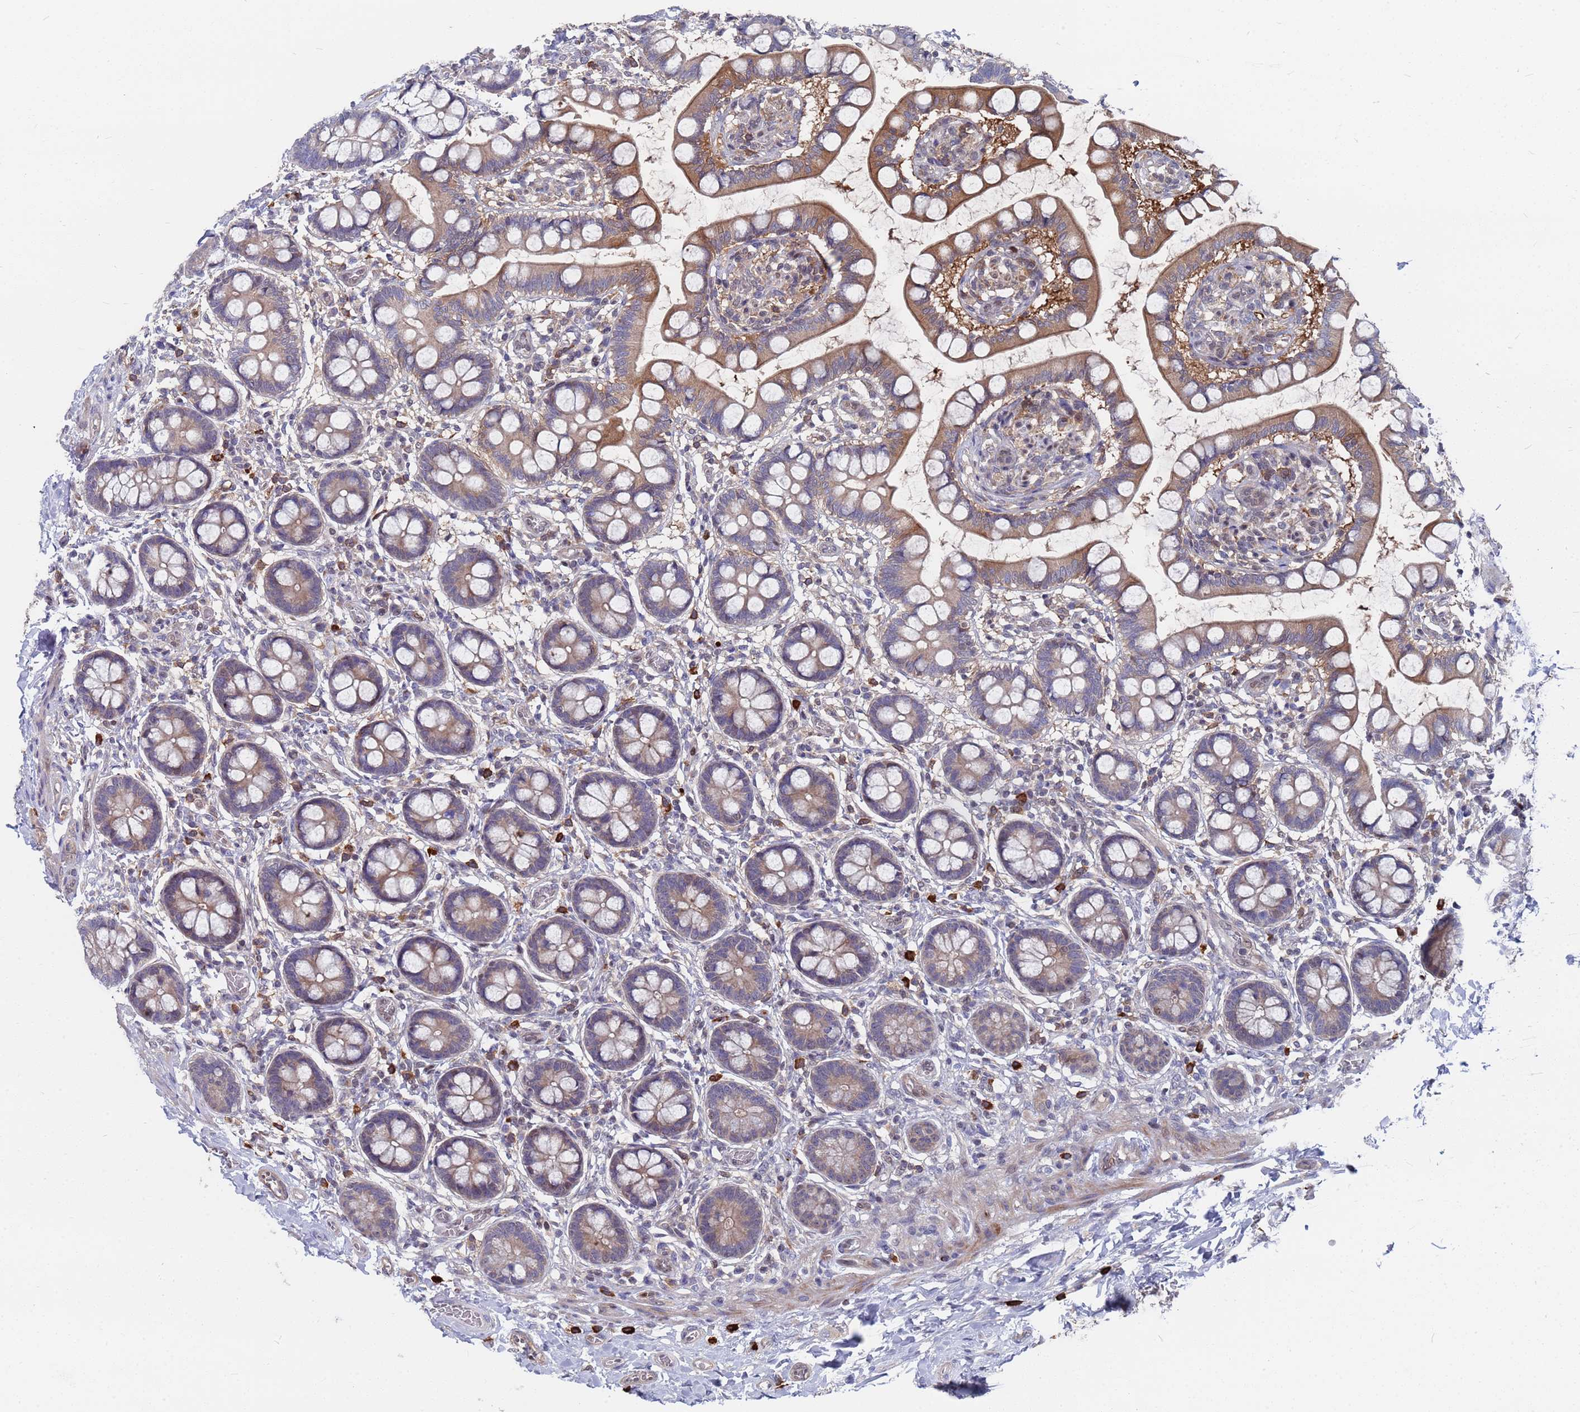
{"staining": {"intensity": "strong", "quantity": "25%-75%", "location": "cytoplasmic/membranous"}, "tissue": "small intestine", "cell_type": "Glandular cells", "image_type": "normal", "snomed": [{"axis": "morphology", "description": "Normal tissue, NOS"}, {"axis": "topography", "description": "Small intestine"}], "caption": "Strong cytoplasmic/membranous positivity for a protein is identified in approximately 25%-75% of glandular cells of benign small intestine using IHC.", "gene": "TMBIM6", "patient": {"sex": "male", "age": 52}}